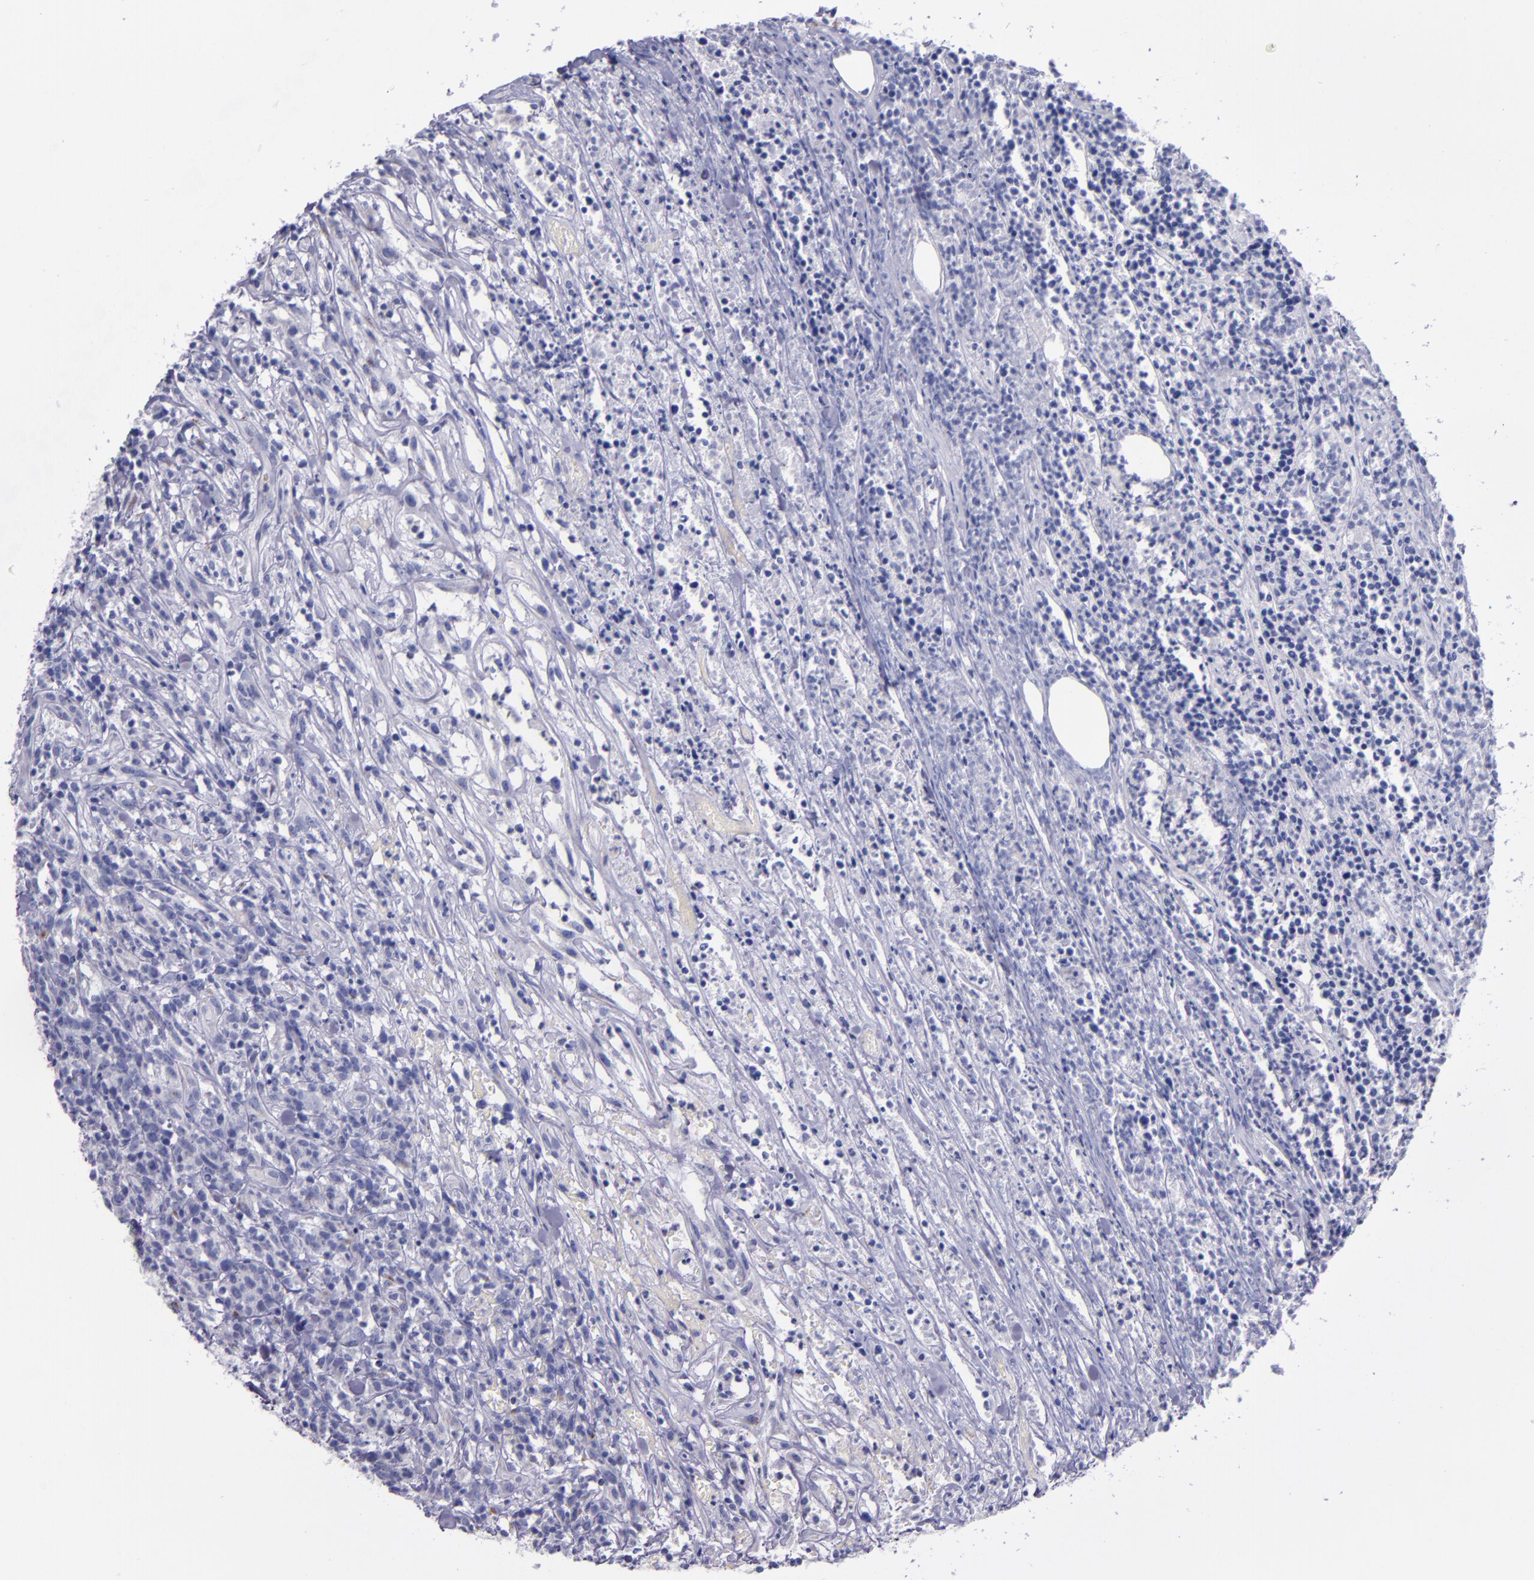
{"staining": {"intensity": "negative", "quantity": "none", "location": "none"}, "tissue": "lymphoma", "cell_type": "Tumor cells", "image_type": "cancer", "snomed": [{"axis": "morphology", "description": "Malignant lymphoma, non-Hodgkin's type, High grade"}, {"axis": "topography", "description": "Lymph node"}], "caption": "Tumor cells show no significant positivity in malignant lymphoma, non-Hodgkin's type (high-grade).", "gene": "RAB41", "patient": {"sex": "female", "age": 73}}